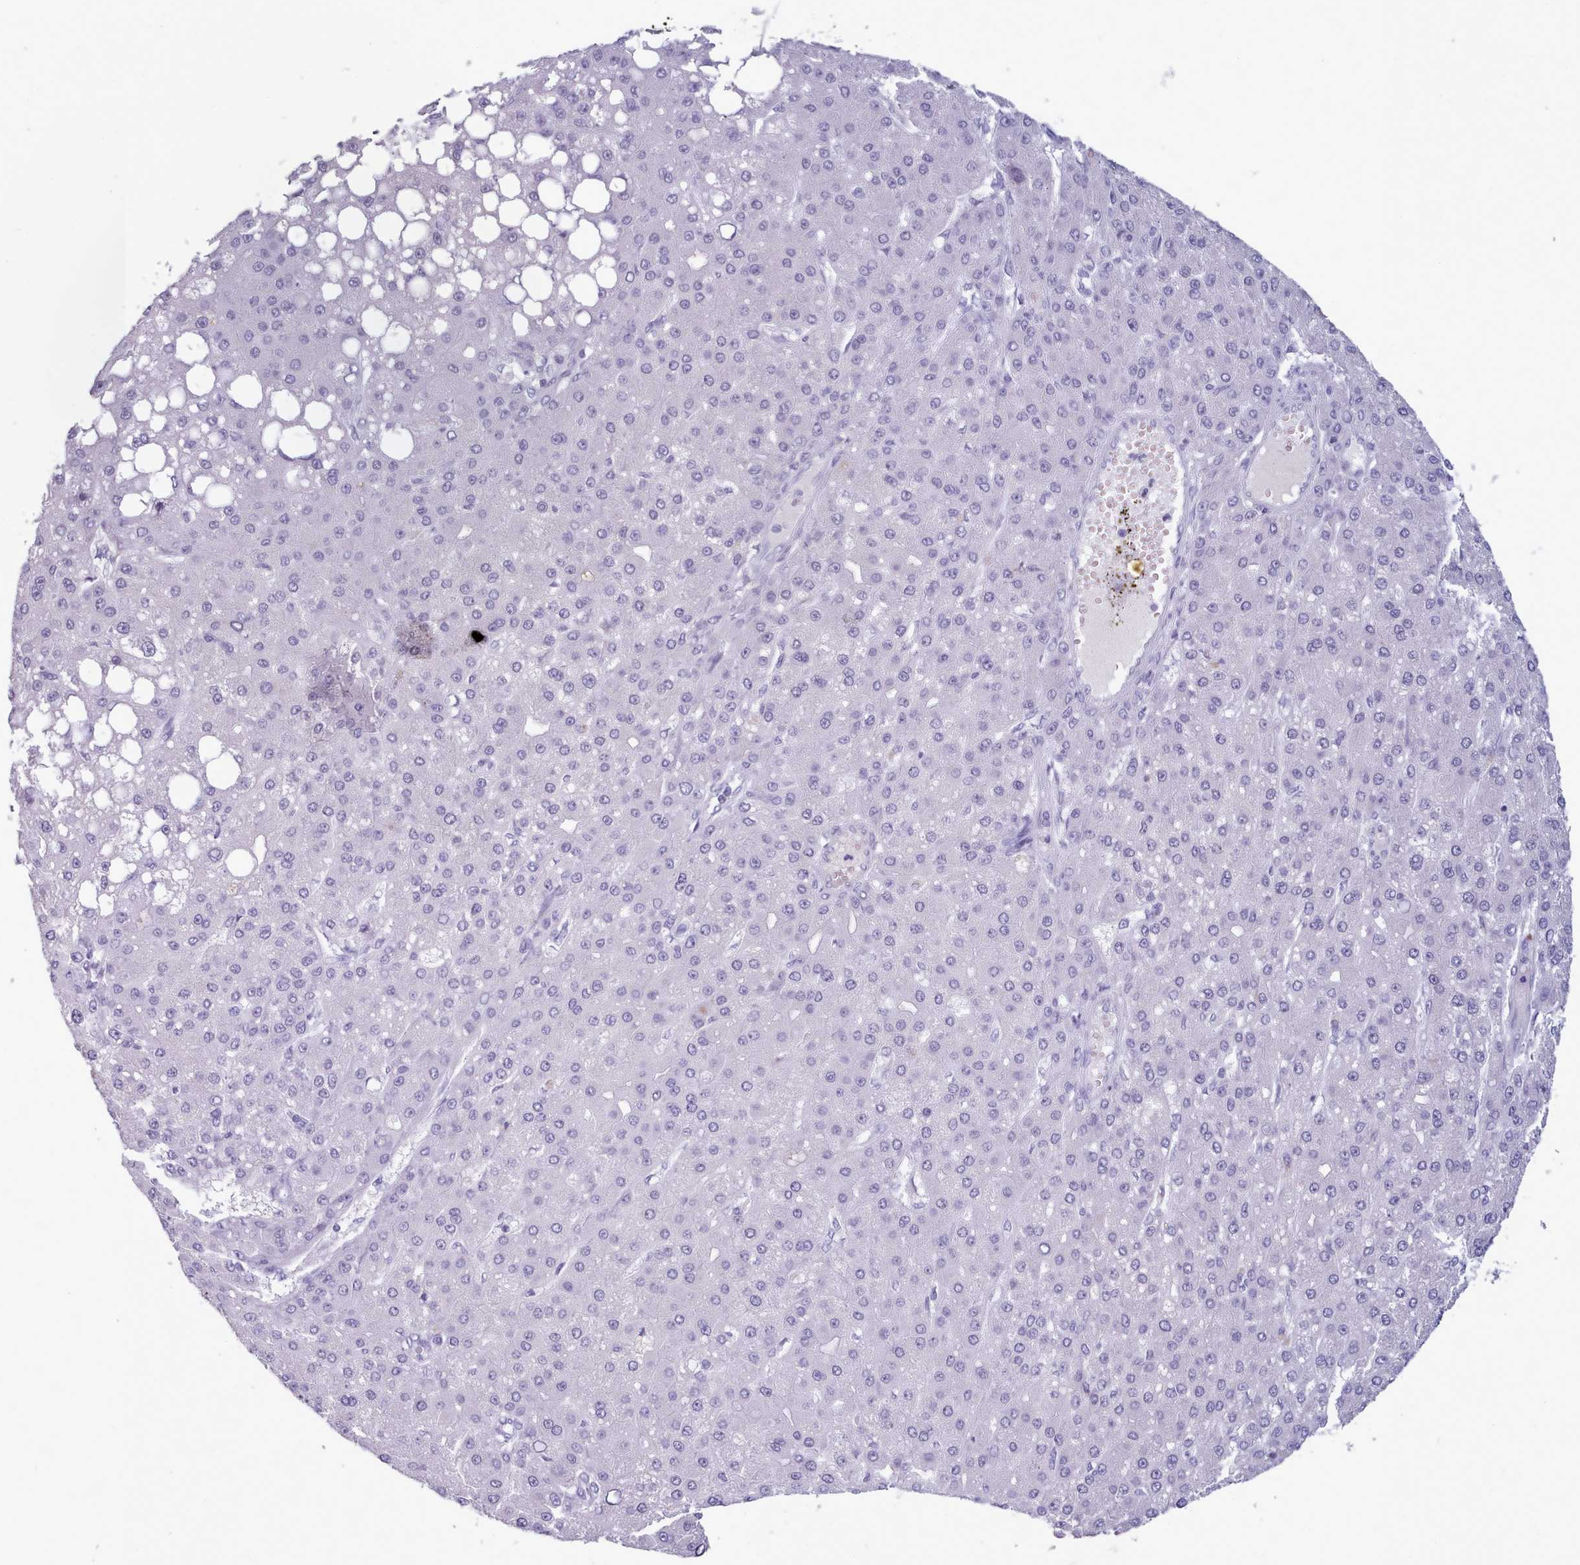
{"staining": {"intensity": "negative", "quantity": "none", "location": "none"}, "tissue": "liver cancer", "cell_type": "Tumor cells", "image_type": "cancer", "snomed": [{"axis": "morphology", "description": "Carcinoma, Hepatocellular, NOS"}, {"axis": "topography", "description": "Liver"}], "caption": "A high-resolution photomicrograph shows immunohistochemistry (IHC) staining of liver cancer, which displays no significant positivity in tumor cells.", "gene": "ZNF43", "patient": {"sex": "male", "age": 67}}